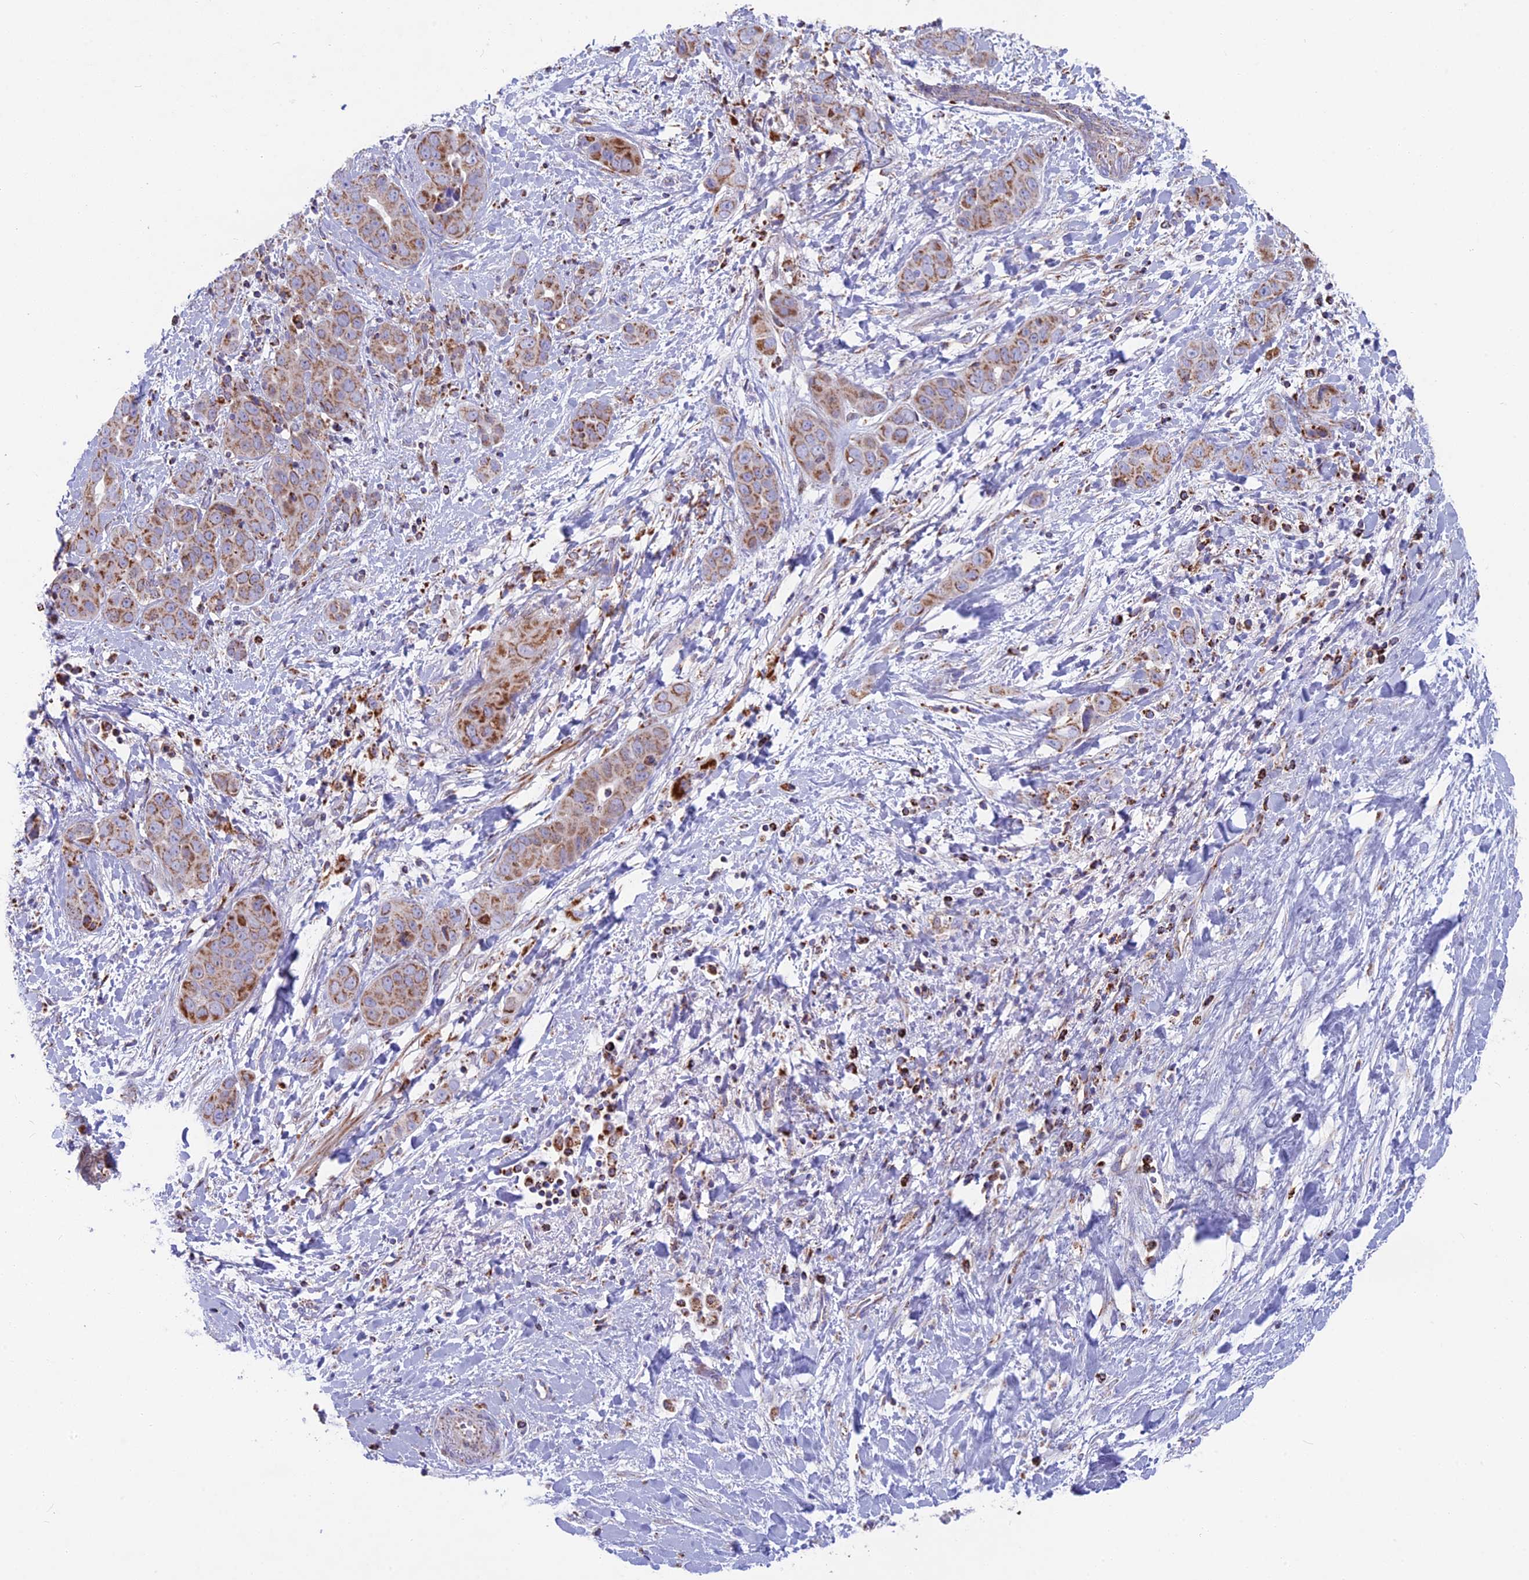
{"staining": {"intensity": "moderate", "quantity": ">75%", "location": "cytoplasmic/membranous"}, "tissue": "liver cancer", "cell_type": "Tumor cells", "image_type": "cancer", "snomed": [{"axis": "morphology", "description": "Cholangiocarcinoma"}, {"axis": "topography", "description": "Liver"}], "caption": "This is a histology image of immunohistochemistry (IHC) staining of cholangiocarcinoma (liver), which shows moderate positivity in the cytoplasmic/membranous of tumor cells.", "gene": "CS", "patient": {"sex": "female", "age": 52}}